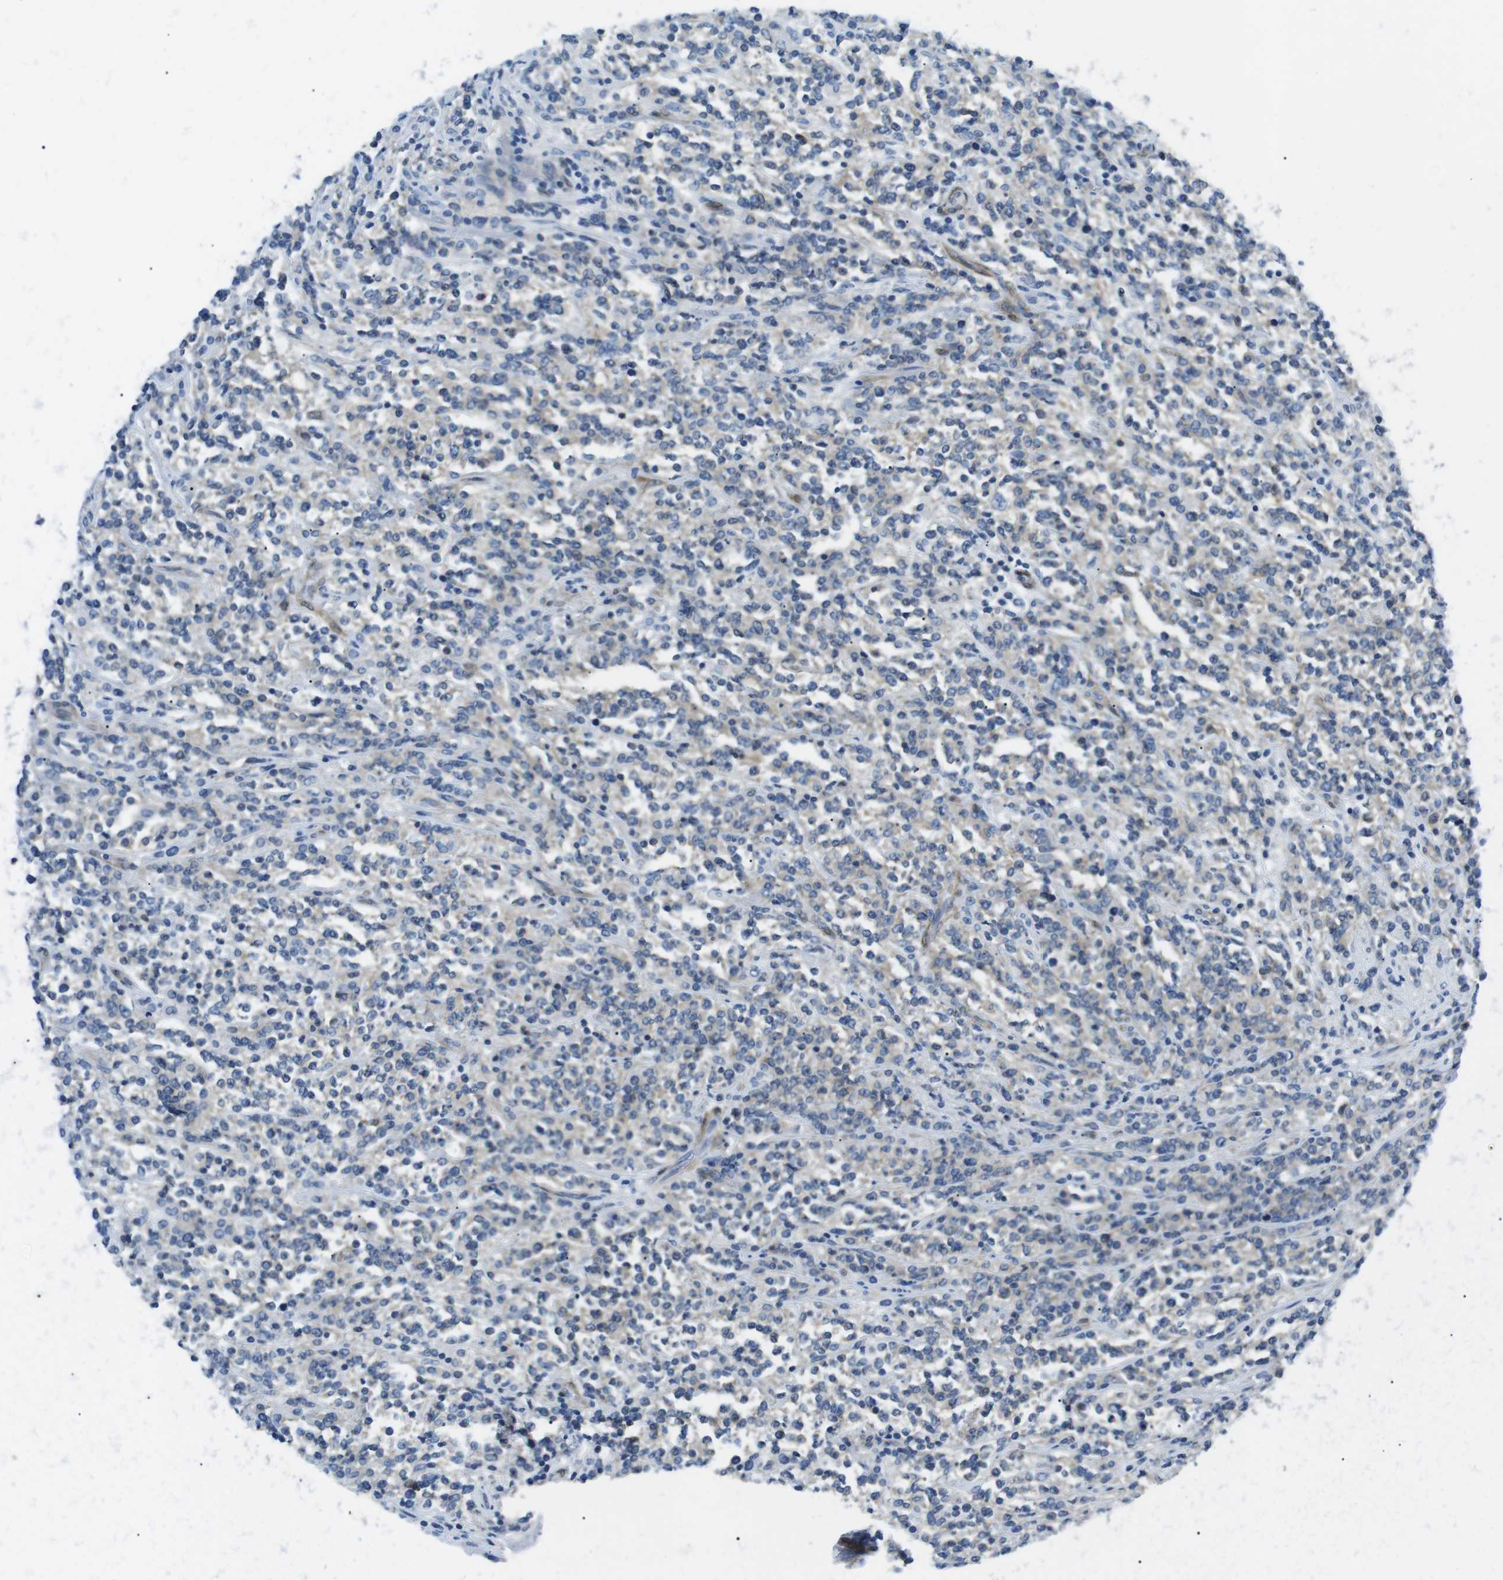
{"staining": {"intensity": "negative", "quantity": "none", "location": "none"}, "tissue": "lymphoma", "cell_type": "Tumor cells", "image_type": "cancer", "snomed": [{"axis": "morphology", "description": "Malignant lymphoma, non-Hodgkin's type, High grade"}, {"axis": "topography", "description": "Soft tissue"}], "caption": "IHC photomicrograph of human lymphoma stained for a protein (brown), which shows no expression in tumor cells. (Stains: DAB (3,3'-diaminobenzidine) IHC with hematoxylin counter stain, Microscopy: brightfield microscopy at high magnification).", "gene": "PHLDA1", "patient": {"sex": "male", "age": 18}}